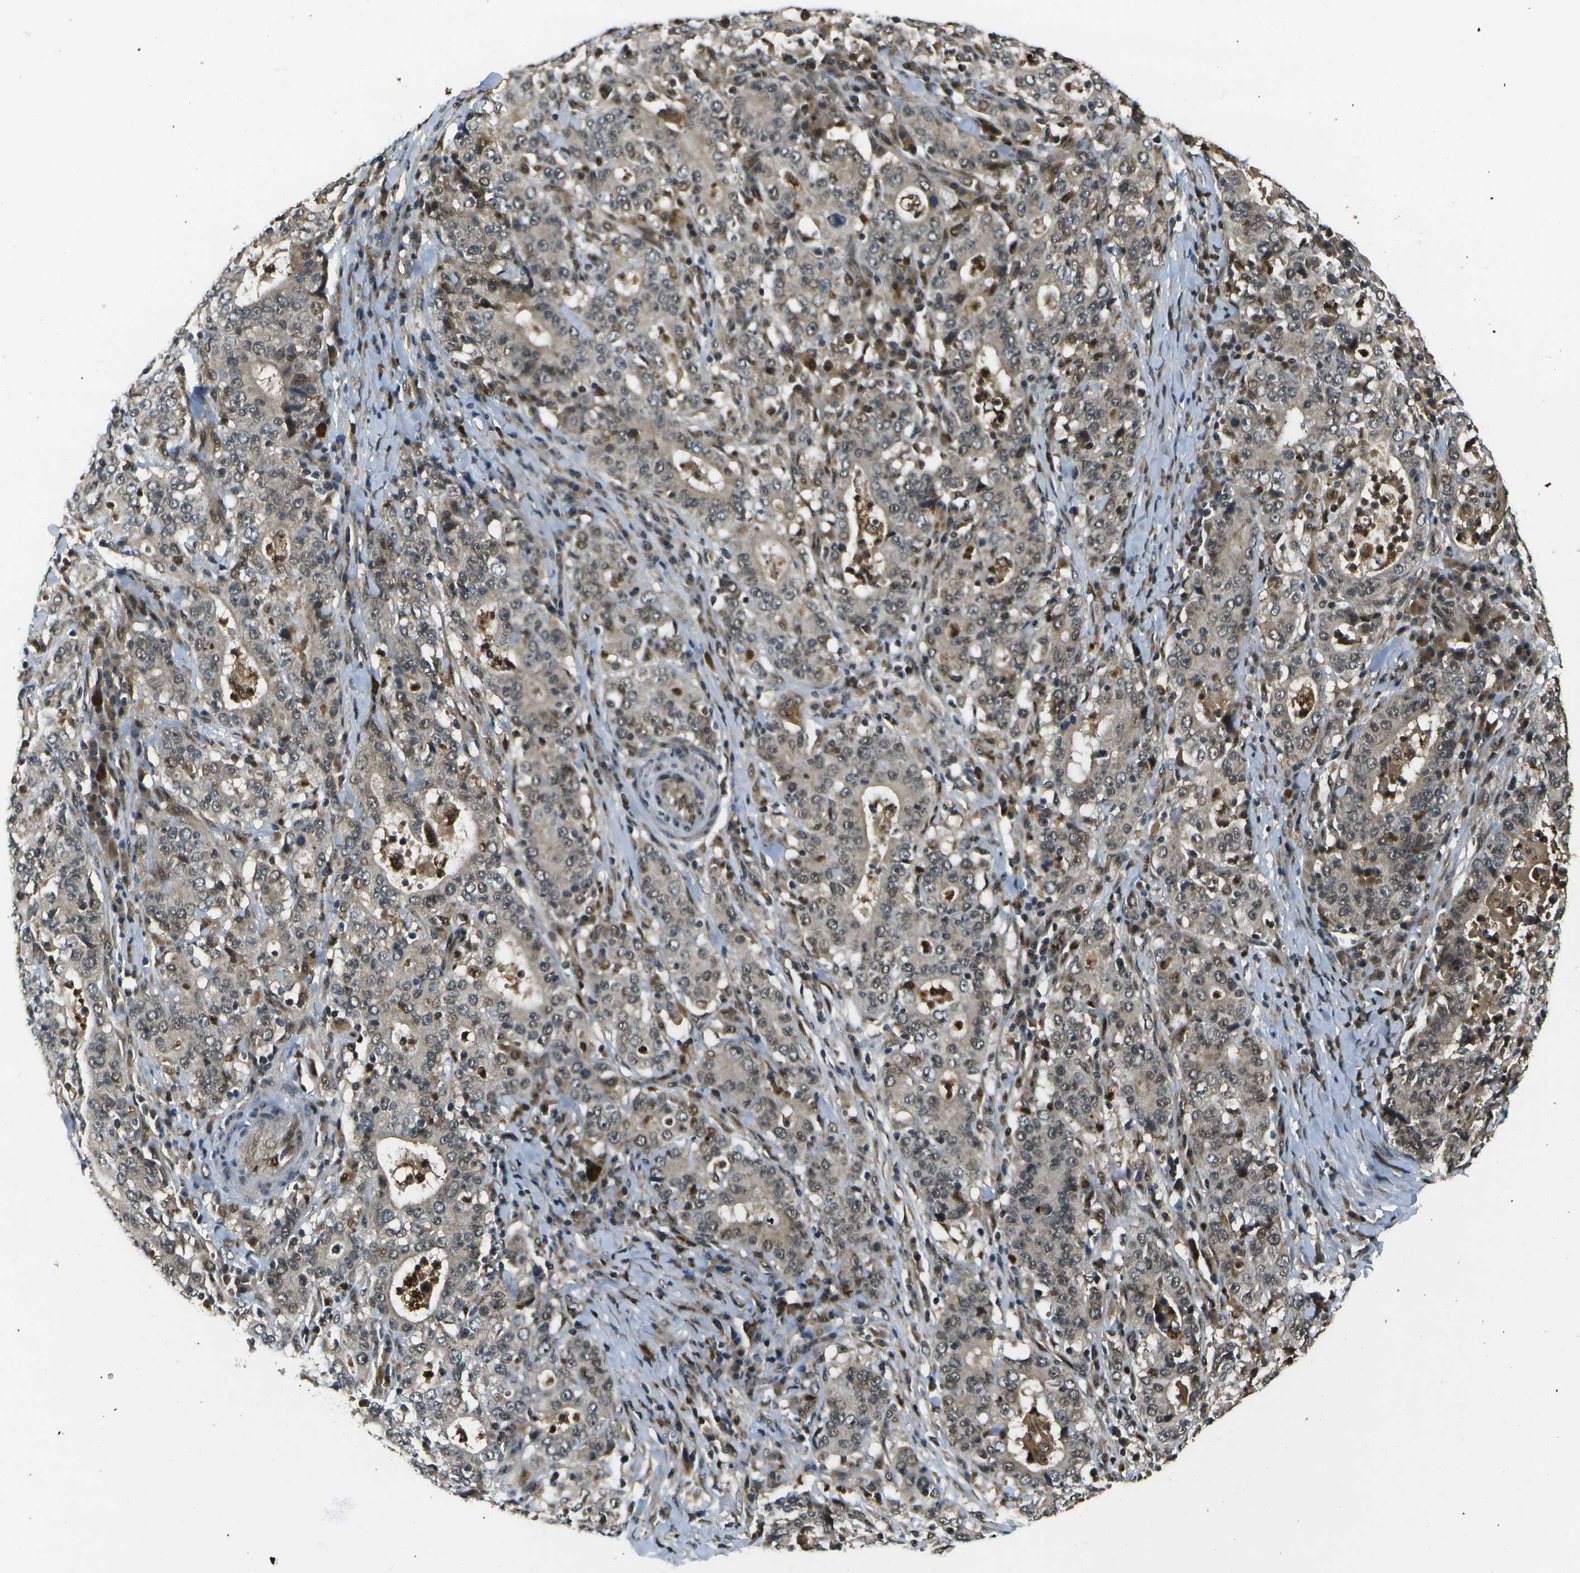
{"staining": {"intensity": "weak", "quantity": ">75%", "location": "cytoplasmic/membranous,nuclear"}, "tissue": "stomach cancer", "cell_type": "Tumor cells", "image_type": "cancer", "snomed": [{"axis": "morphology", "description": "Normal tissue, NOS"}, {"axis": "morphology", "description": "Adenocarcinoma, NOS"}, {"axis": "topography", "description": "Stomach, upper"}, {"axis": "topography", "description": "Stomach"}], "caption": "Immunohistochemistry (DAB (3,3'-diaminobenzidine)) staining of stomach adenocarcinoma demonstrates weak cytoplasmic/membranous and nuclear protein positivity in approximately >75% of tumor cells.", "gene": "GANC", "patient": {"sex": "male", "age": 59}}